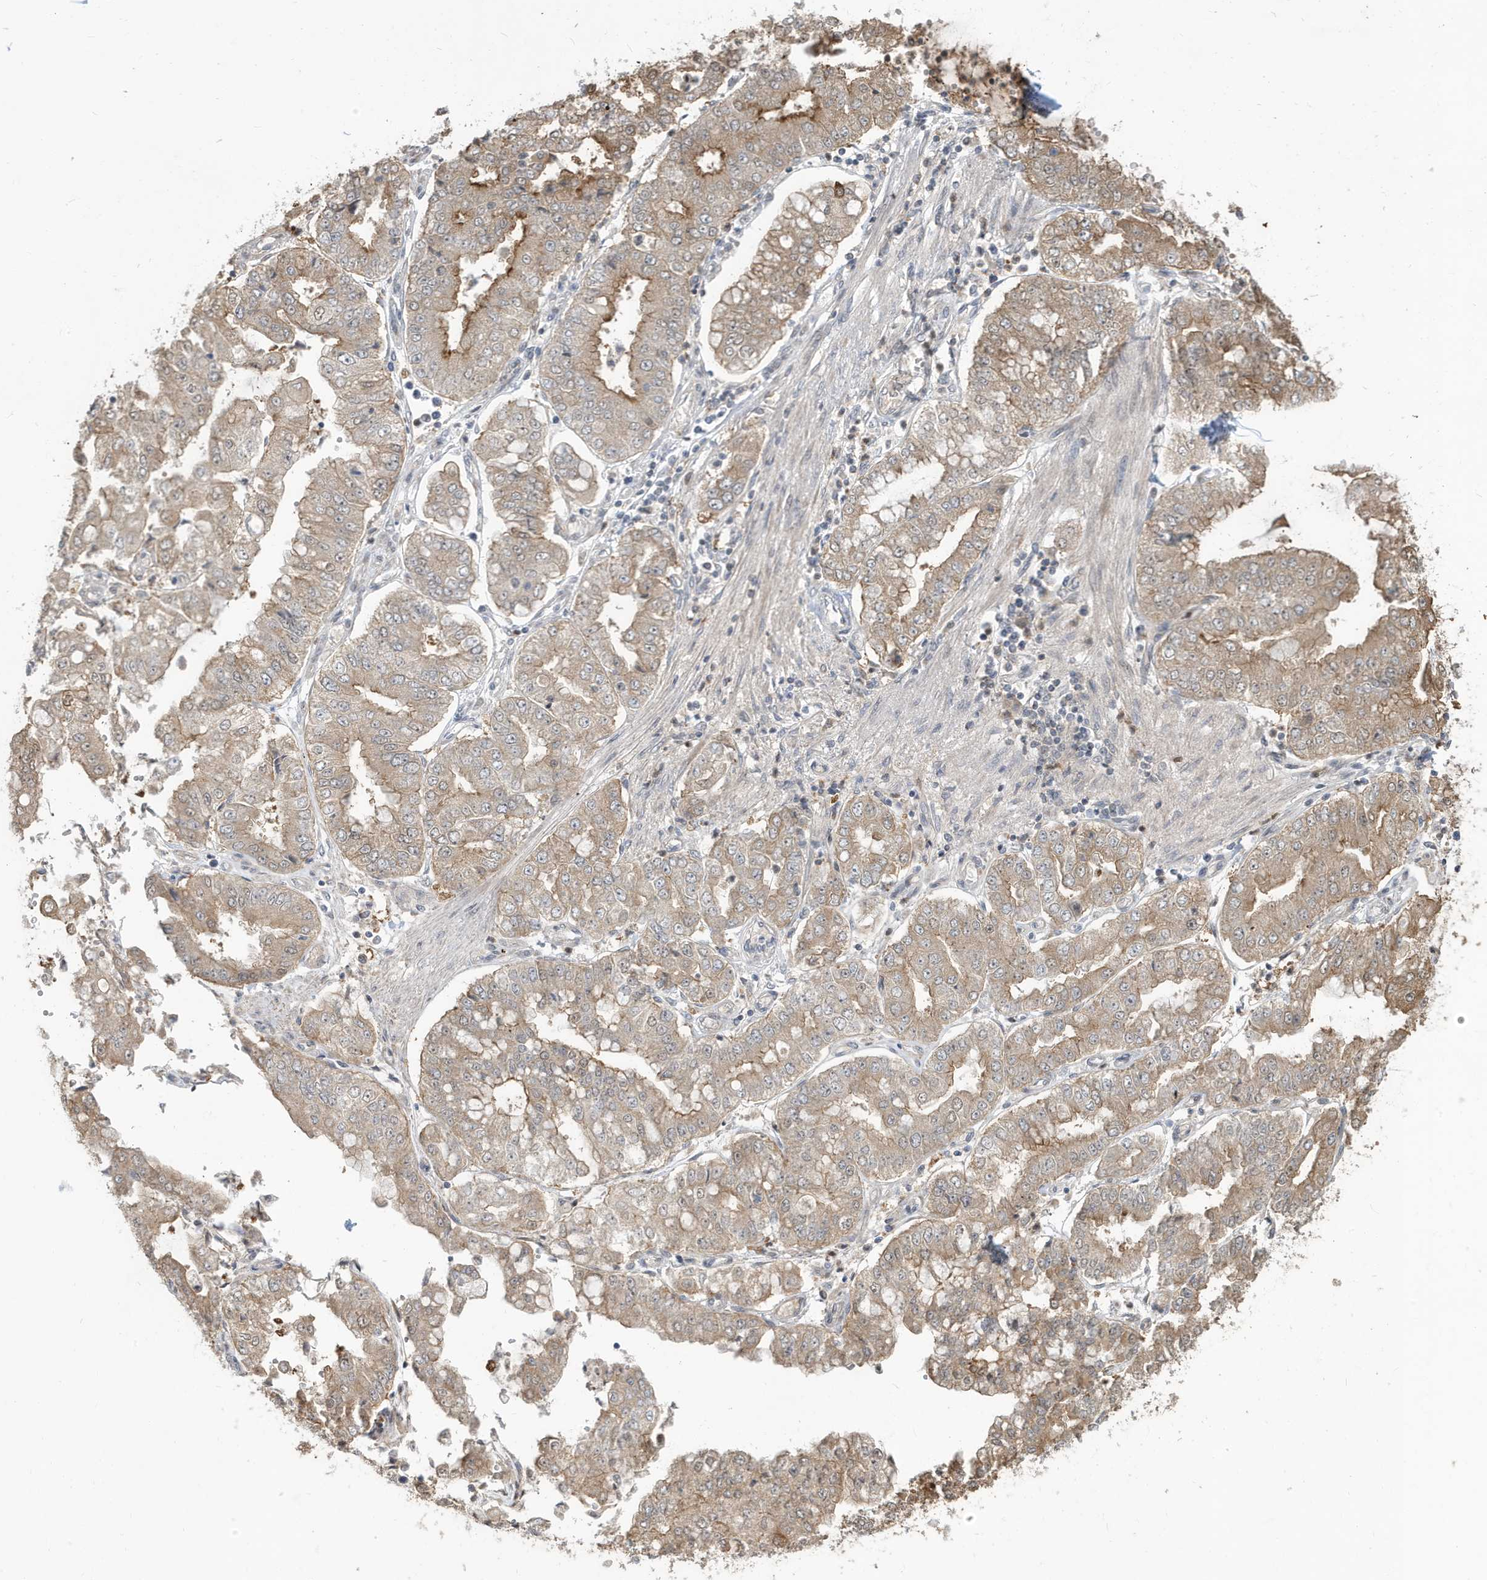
{"staining": {"intensity": "moderate", "quantity": "25%-75%", "location": "cytoplasmic/membranous"}, "tissue": "stomach cancer", "cell_type": "Tumor cells", "image_type": "cancer", "snomed": [{"axis": "morphology", "description": "Adenocarcinoma, NOS"}, {"axis": "topography", "description": "Stomach"}], "caption": "Immunohistochemical staining of stomach cancer demonstrates medium levels of moderate cytoplasmic/membranous protein staining in about 25%-75% of tumor cells.", "gene": "PRRT3", "patient": {"sex": "male", "age": 76}}